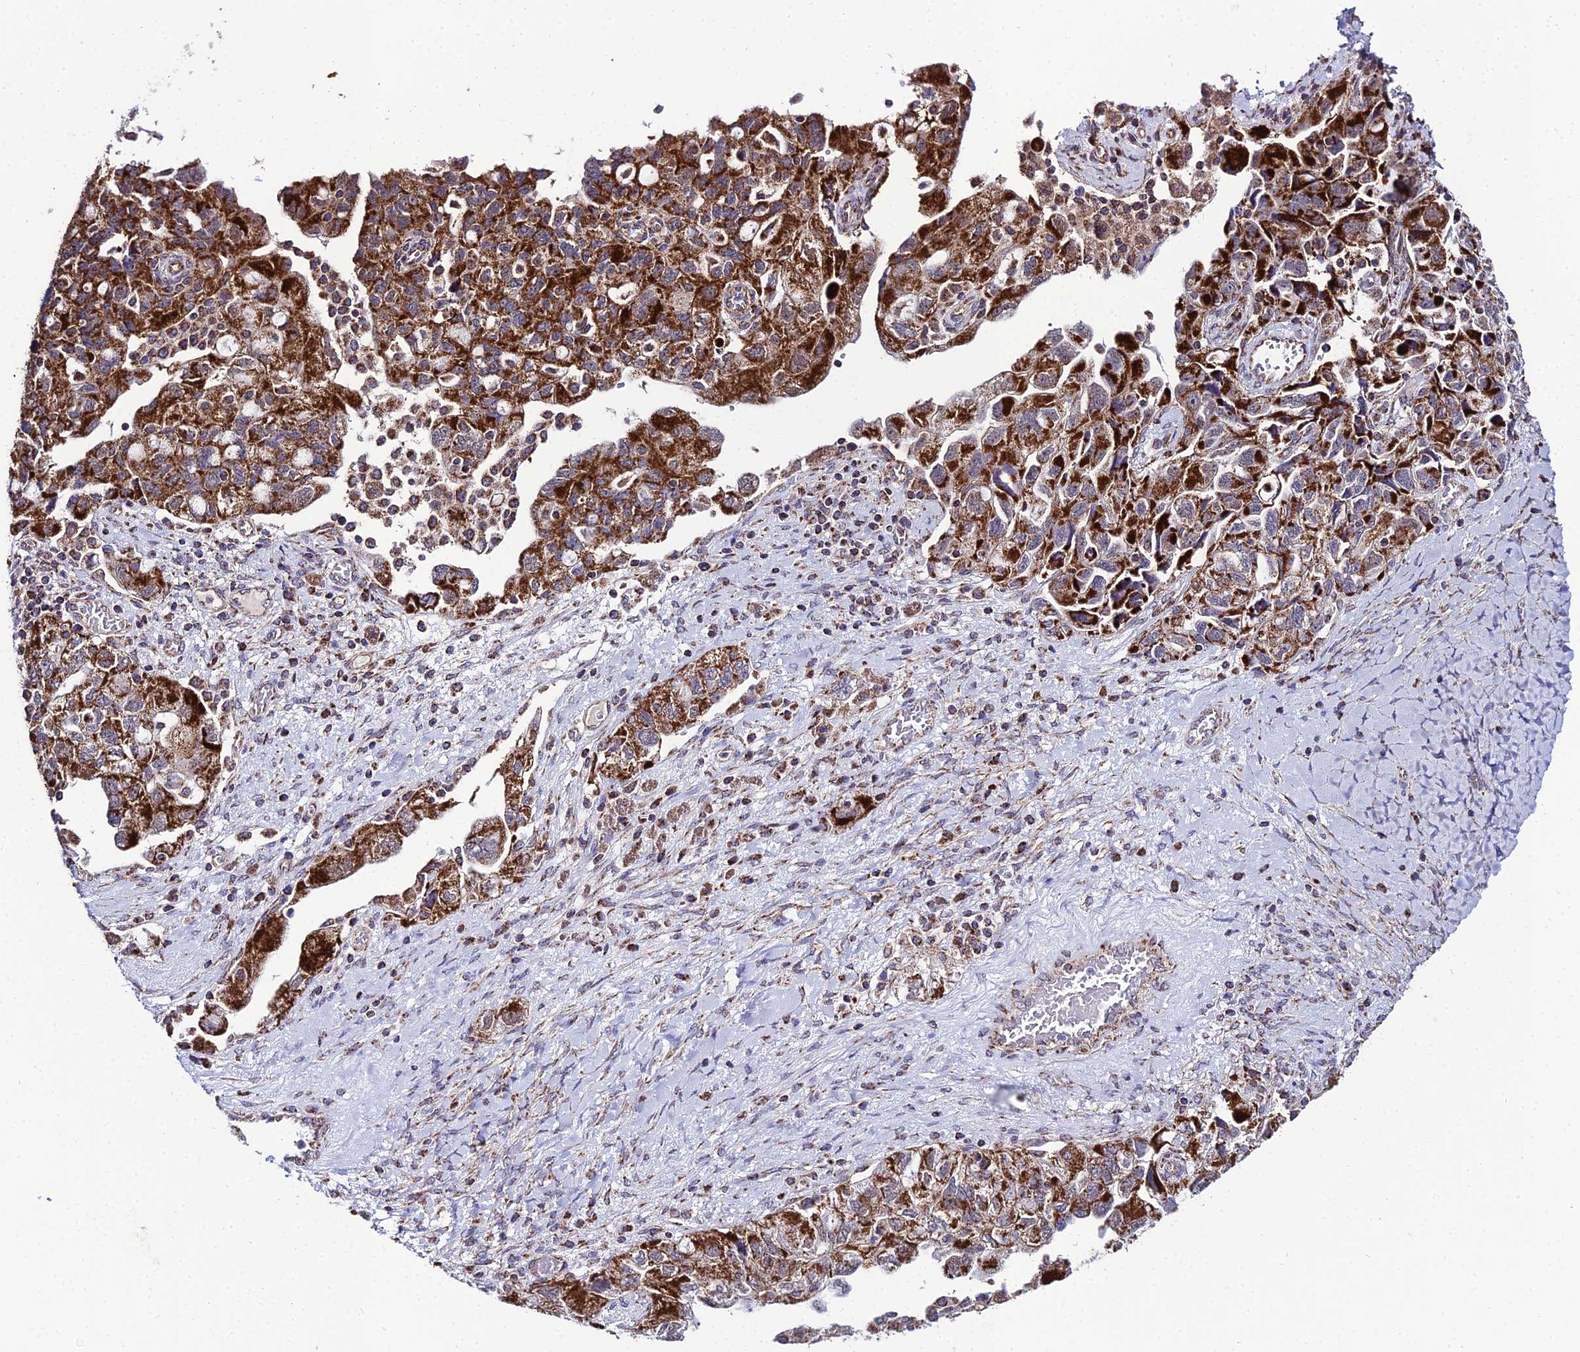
{"staining": {"intensity": "strong", "quantity": ">75%", "location": "cytoplasmic/membranous"}, "tissue": "ovarian cancer", "cell_type": "Tumor cells", "image_type": "cancer", "snomed": [{"axis": "morphology", "description": "Carcinoma, NOS"}, {"axis": "morphology", "description": "Cystadenocarcinoma, serous, NOS"}, {"axis": "topography", "description": "Ovary"}], "caption": "Immunohistochemical staining of ovarian cancer displays strong cytoplasmic/membranous protein positivity in approximately >75% of tumor cells. Using DAB (brown) and hematoxylin (blue) stains, captured at high magnification using brightfield microscopy.", "gene": "PSMD2", "patient": {"sex": "female", "age": 69}}